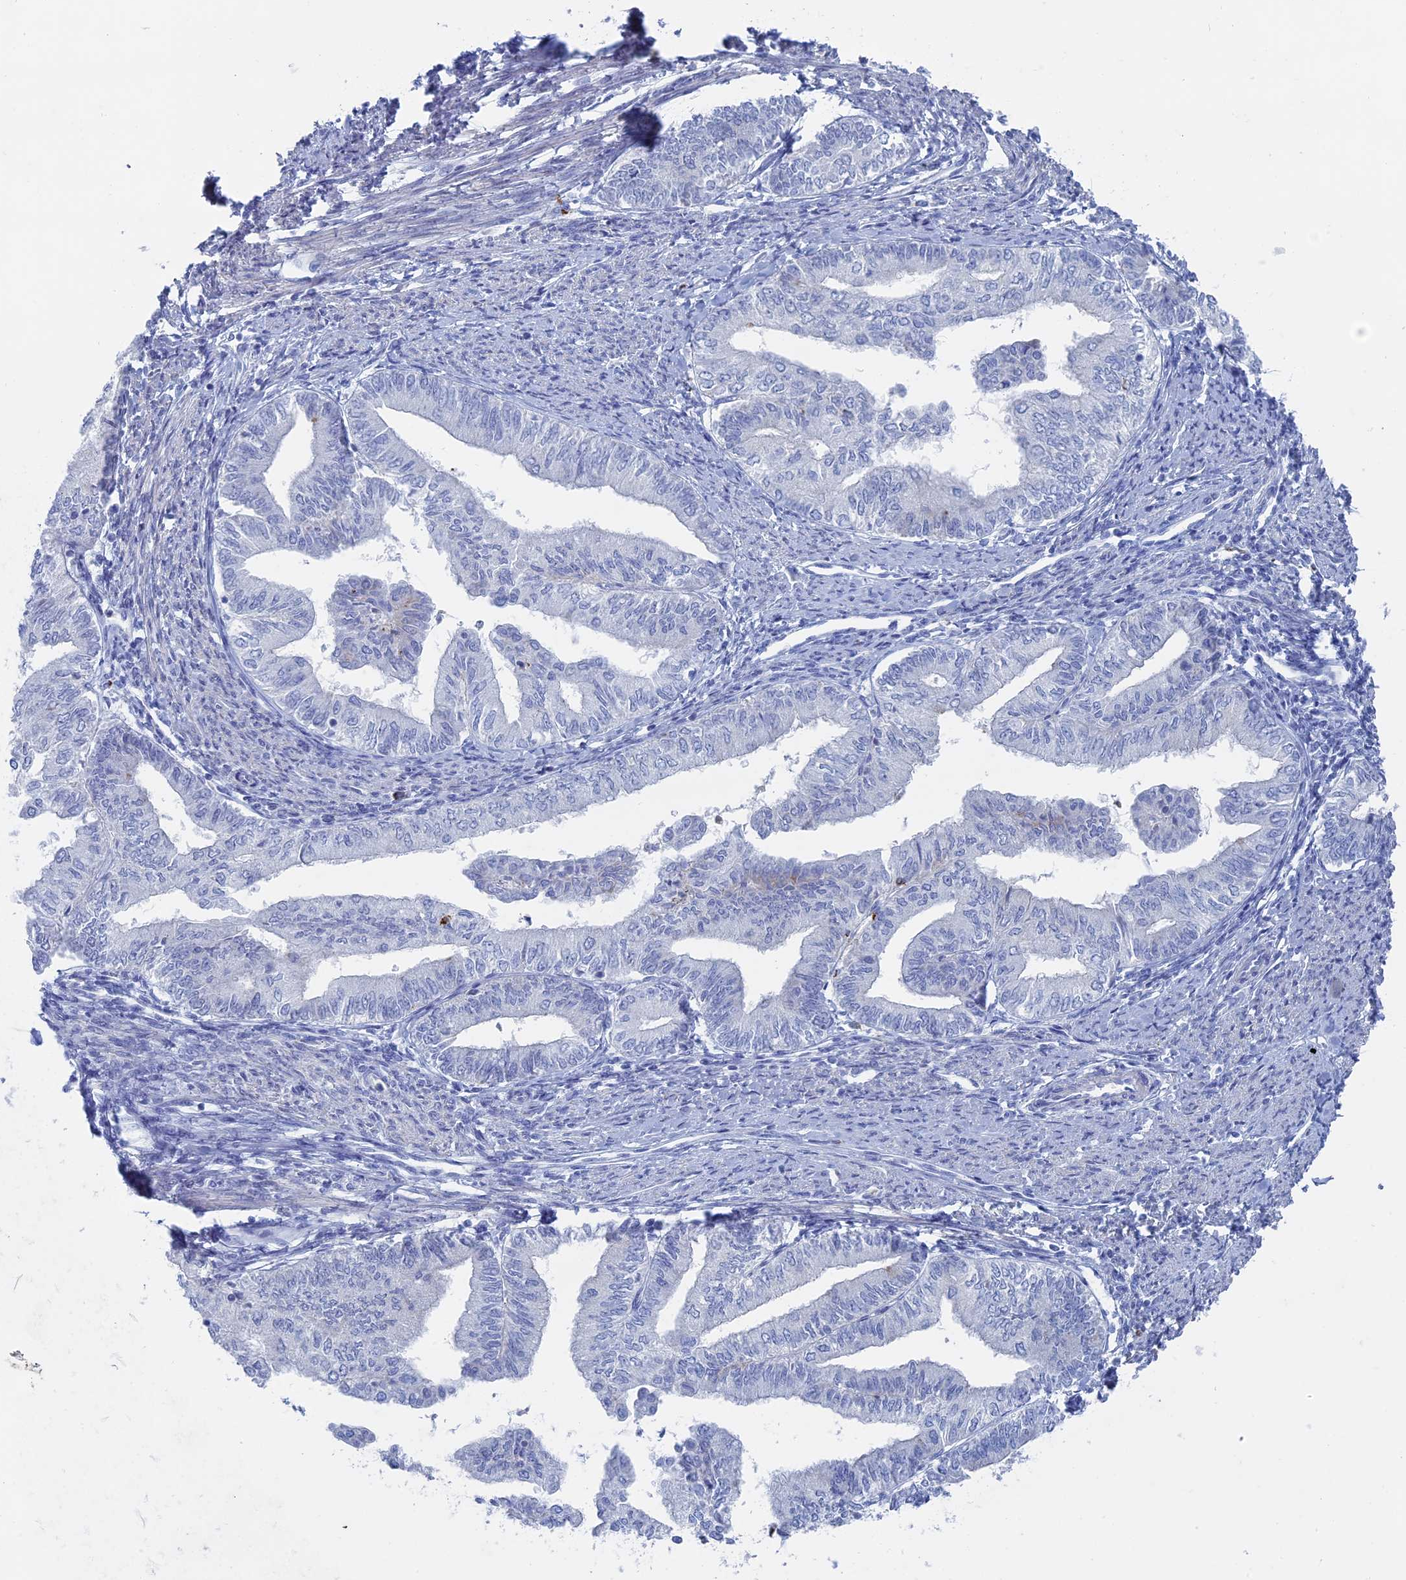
{"staining": {"intensity": "negative", "quantity": "none", "location": "none"}, "tissue": "endometrial cancer", "cell_type": "Tumor cells", "image_type": "cancer", "snomed": [{"axis": "morphology", "description": "Adenocarcinoma, NOS"}, {"axis": "topography", "description": "Endometrium"}], "caption": "Tumor cells are negative for protein expression in human endometrial cancer. (DAB immunohistochemistry, high magnification).", "gene": "ALMS1", "patient": {"sex": "female", "age": 66}}